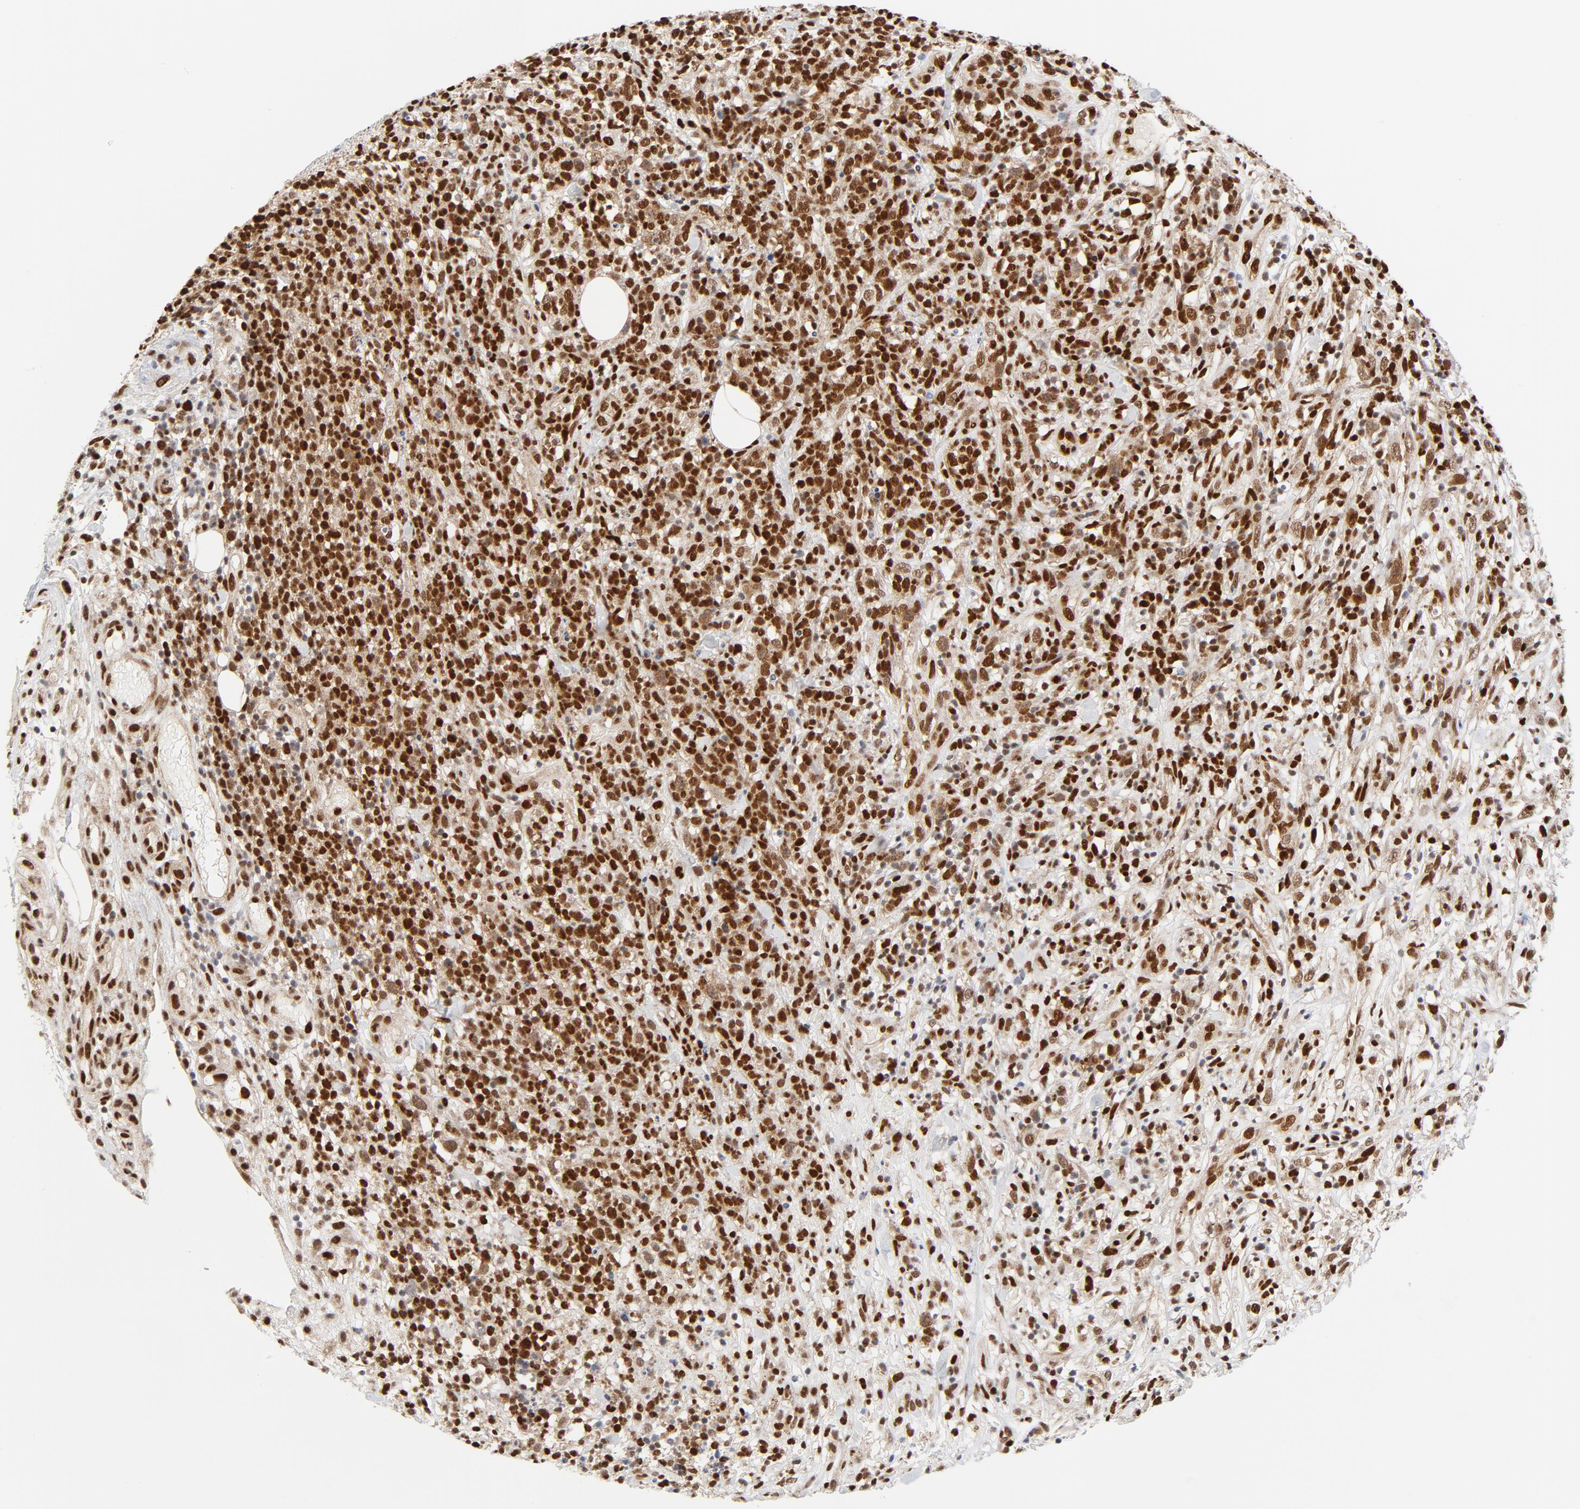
{"staining": {"intensity": "strong", "quantity": ">75%", "location": "nuclear"}, "tissue": "lymphoma", "cell_type": "Tumor cells", "image_type": "cancer", "snomed": [{"axis": "morphology", "description": "Malignant lymphoma, non-Hodgkin's type, High grade"}, {"axis": "topography", "description": "Lymph node"}], "caption": "Lymphoma tissue reveals strong nuclear expression in approximately >75% of tumor cells", "gene": "MEF2A", "patient": {"sex": "female", "age": 73}}